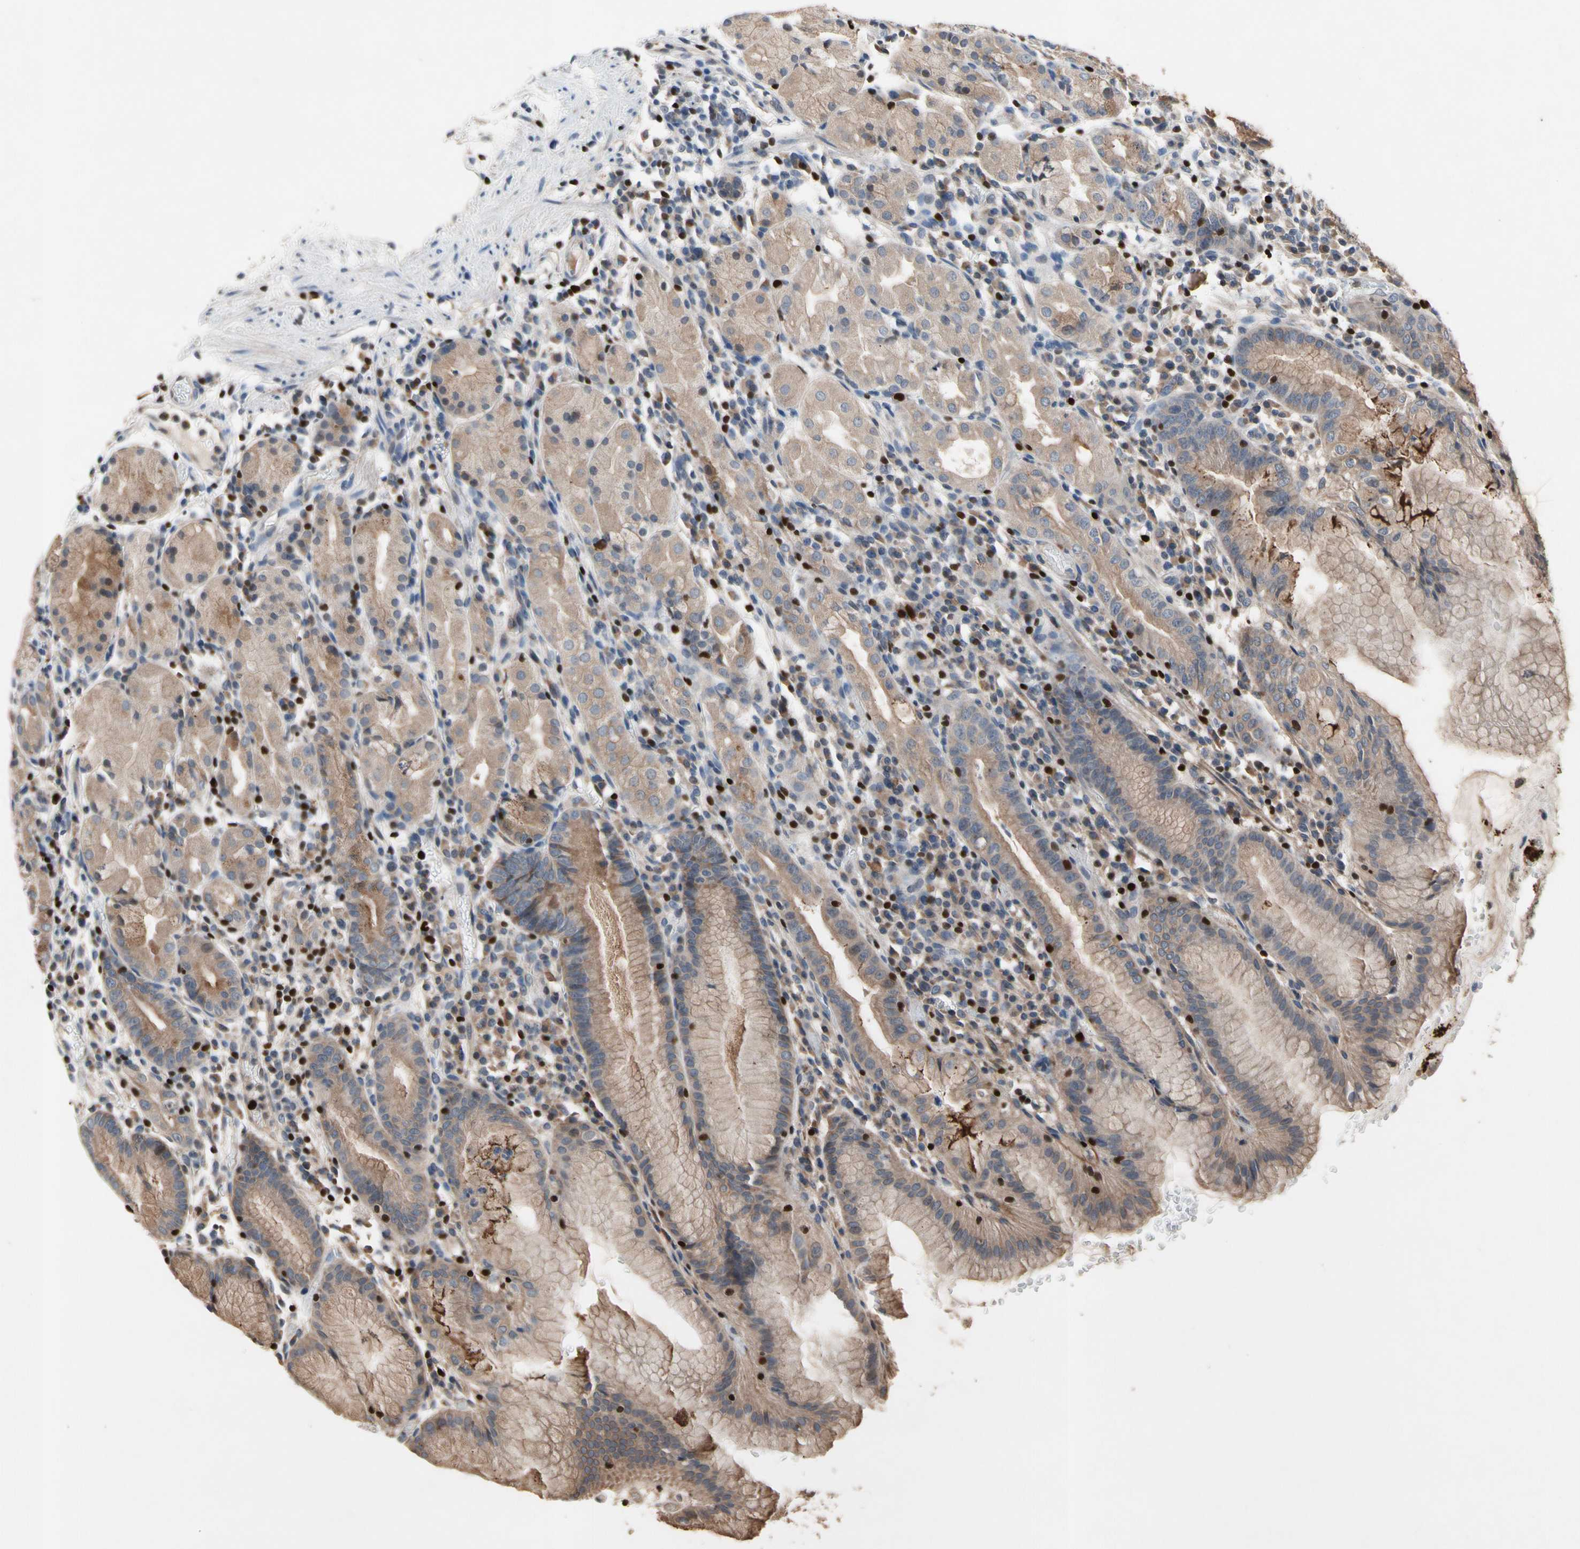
{"staining": {"intensity": "moderate", "quantity": "25%-75%", "location": "cytoplasmic/membranous"}, "tissue": "stomach", "cell_type": "Glandular cells", "image_type": "normal", "snomed": [{"axis": "morphology", "description": "Normal tissue, NOS"}, {"axis": "topography", "description": "Stomach"}, {"axis": "topography", "description": "Stomach, lower"}], "caption": "Protein expression analysis of normal stomach displays moderate cytoplasmic/membranous positivity in approximately 25%-75% of glandular cells. (DAB = brown stain, brightfield microscopy at high magnification).", "gene": "TBX21", "patient": {"sex": "female", "age": 75}}